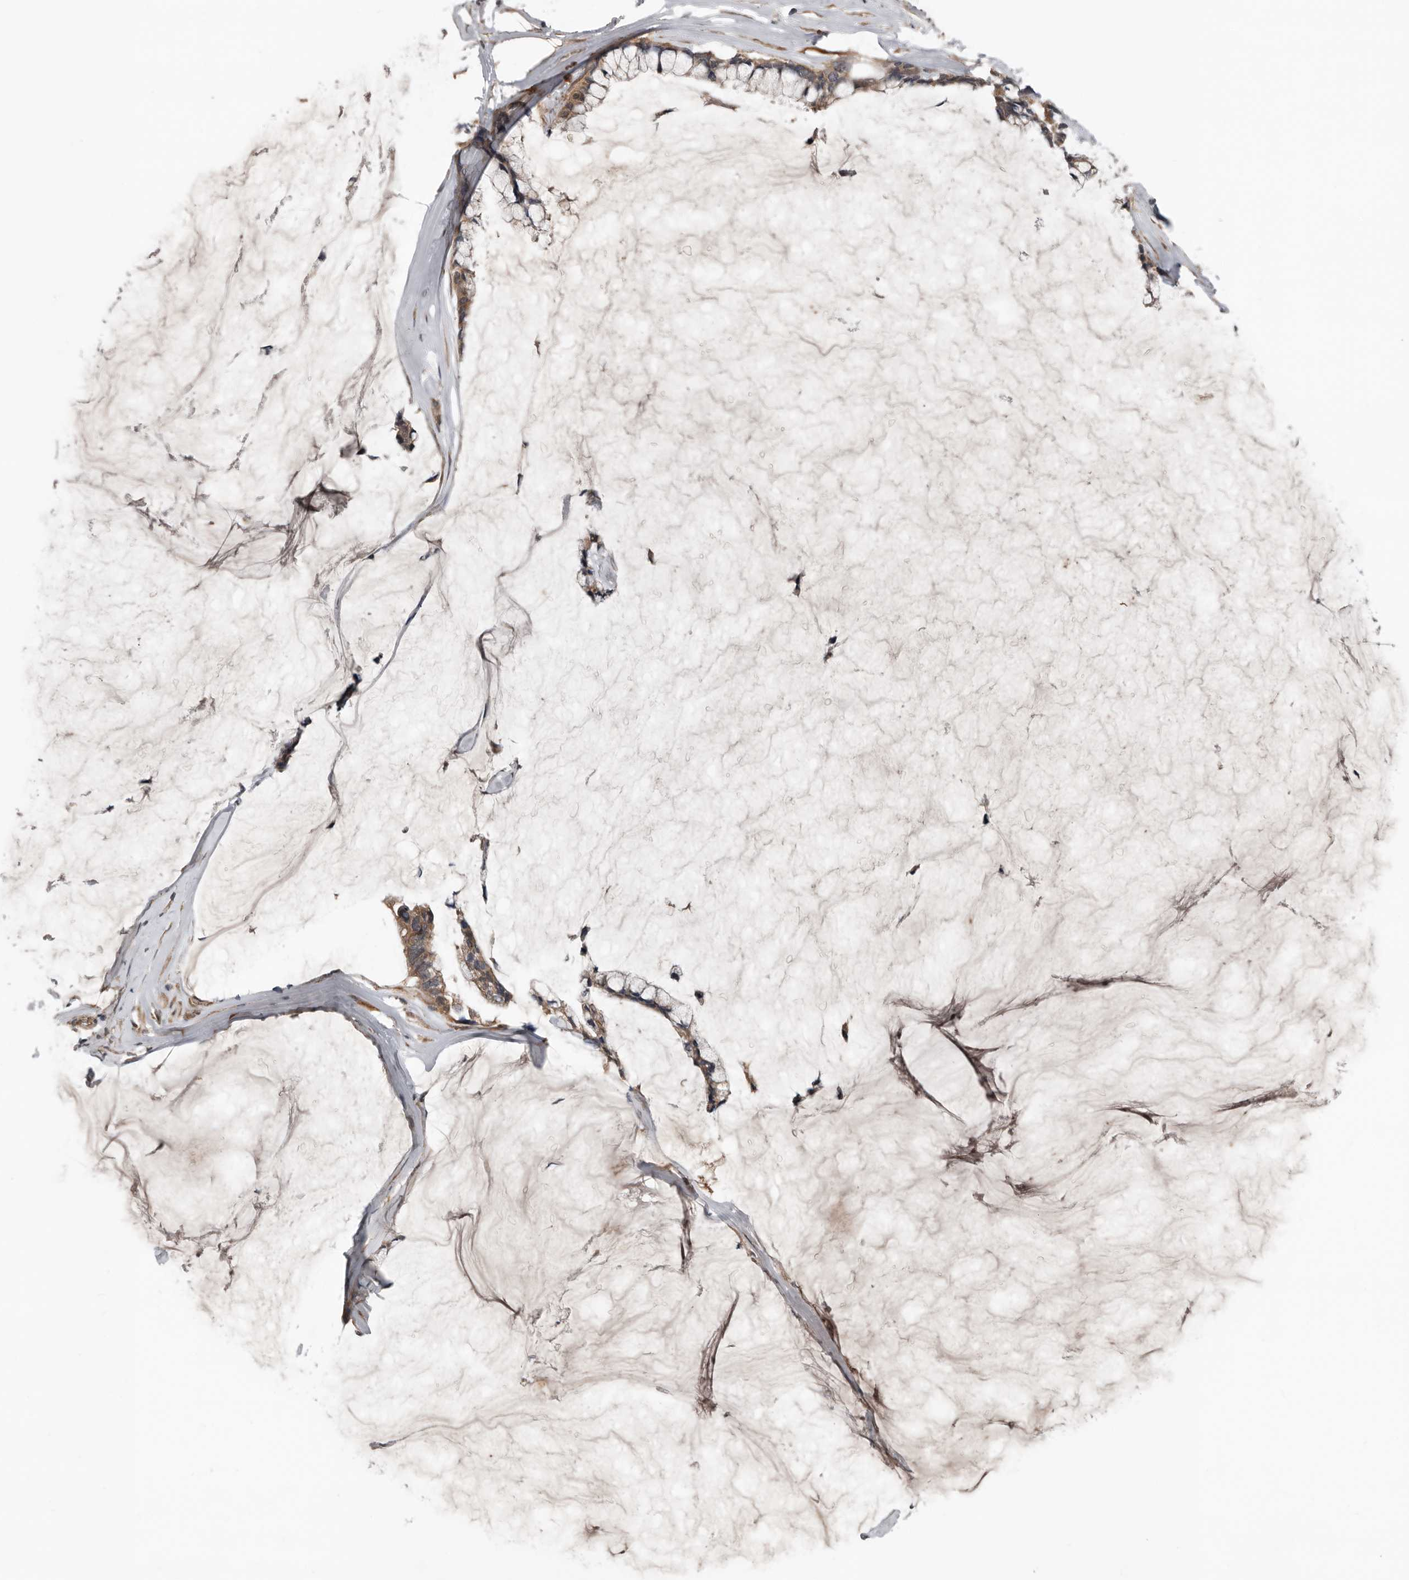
{"staining": {"intensity": "weak", "quantity": ">75%", "location": "cytoplasmic/membranous"}, "tissue": "ovarian cancer", "cell_type": "Tumor cells", "image_type": "cancer", "snomed": [{"axis": "morphology", "description": "Cystadenocarcinoma, mucinous, NOS"}, {"axis": "topography", "description": "Ovary"}], "caption": "Immunohistochemical staining of human ovarian mucinous cystadenocarcinoma exhibits low levels of weak cytoplasmic/membranous positivity in approximately >75% of tumor cells.", "gene": "DNAJB4", "patient": {"sex": "female", "age": 39}}